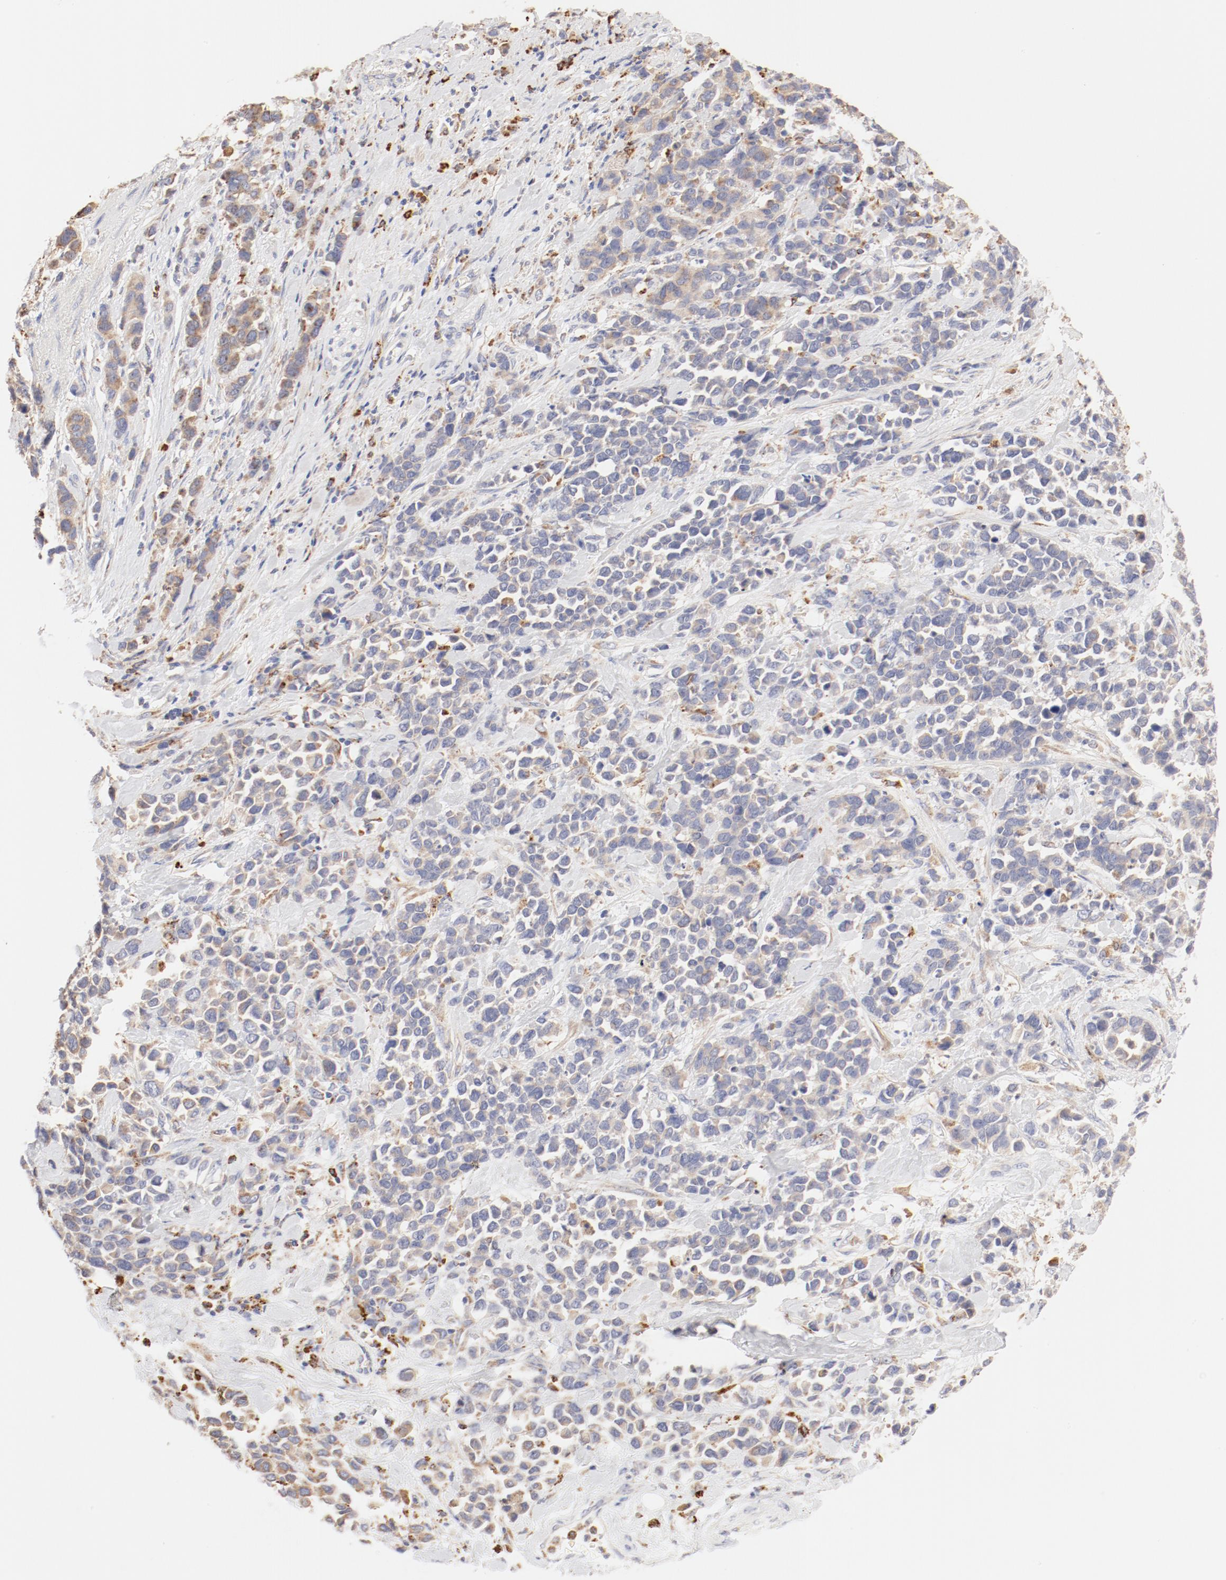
{"staining": {"intensity": "weak", "quantity": ">75%", "location": "cytoplasmic/membranous"}, "tissue": "stomach cancer", "cell_type": "Tumor cells", "image_type": "cancer", "snomed": [{"axis": "morphology", "description": "Adenocarcinoma, NOS"}, {"axis": "topography", "description": "Stomach, upper"}], "caption": "Immunohistochemical staining of human stomach adenocarcinoma displays low levels of weak cytoplasmic/membranous expression in about >75% of tumor cells.", "gene": "CTSH", "patient": {"sex": "male", "age": 71}}